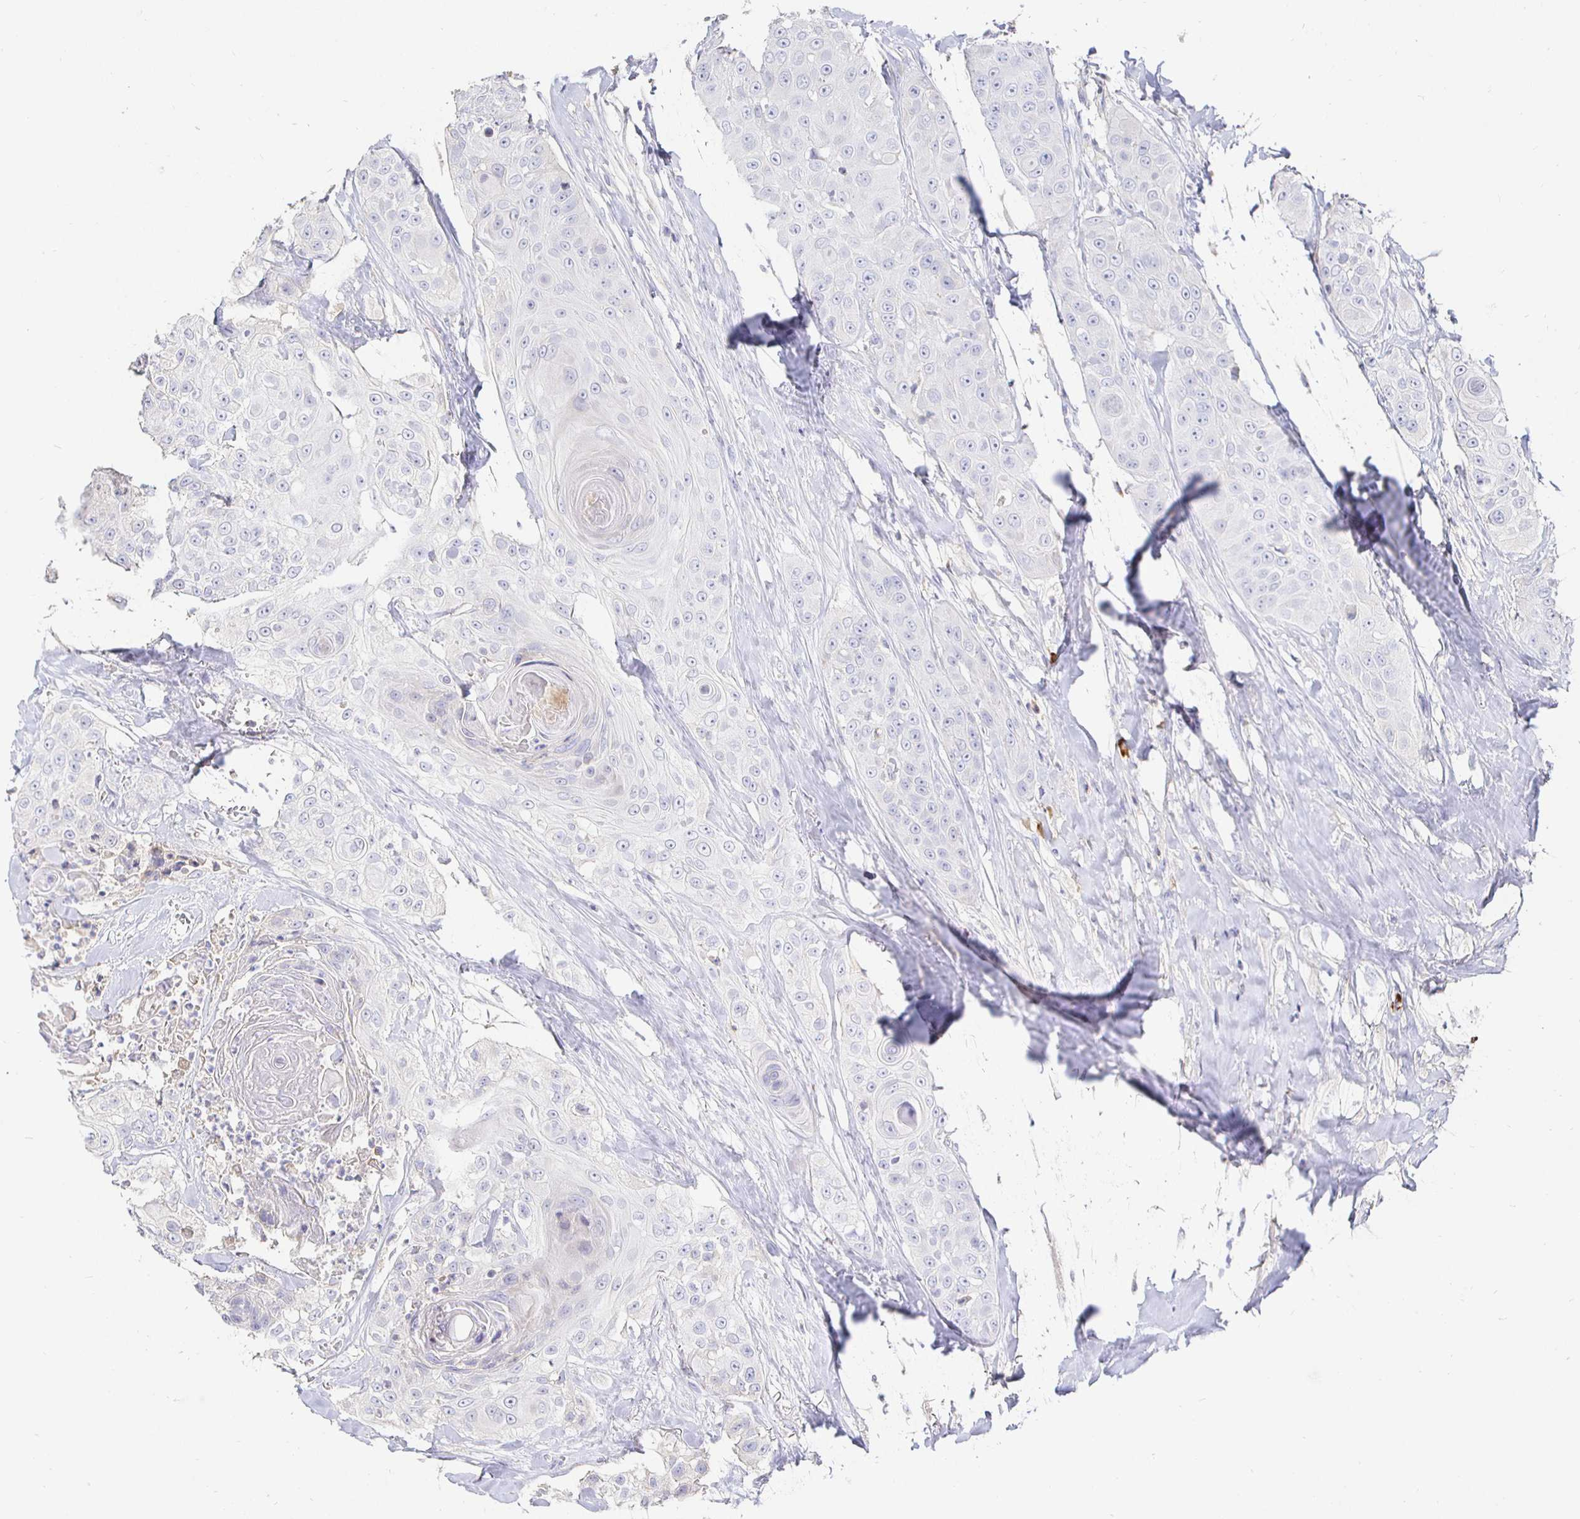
{"staining": {"intensity": "negative", "quantity": "none", "location": "none"}, "tissue": "head and neck cancer", "cell_type": "Tumor cells", "image_type": "cancer", "snomed": [{"axis": "morphology", "description": "Squamous cell carcinoma, NOS"}, {"axis": "topography", "description": "Head-Neck"}], "caption": "Immunohistochemical staining of human head and neck squamous cell carcinoma reveals no significant expression in tumor cells.", "gene": "CXCR3", "patient": {"sex": "male", "age": 83}}